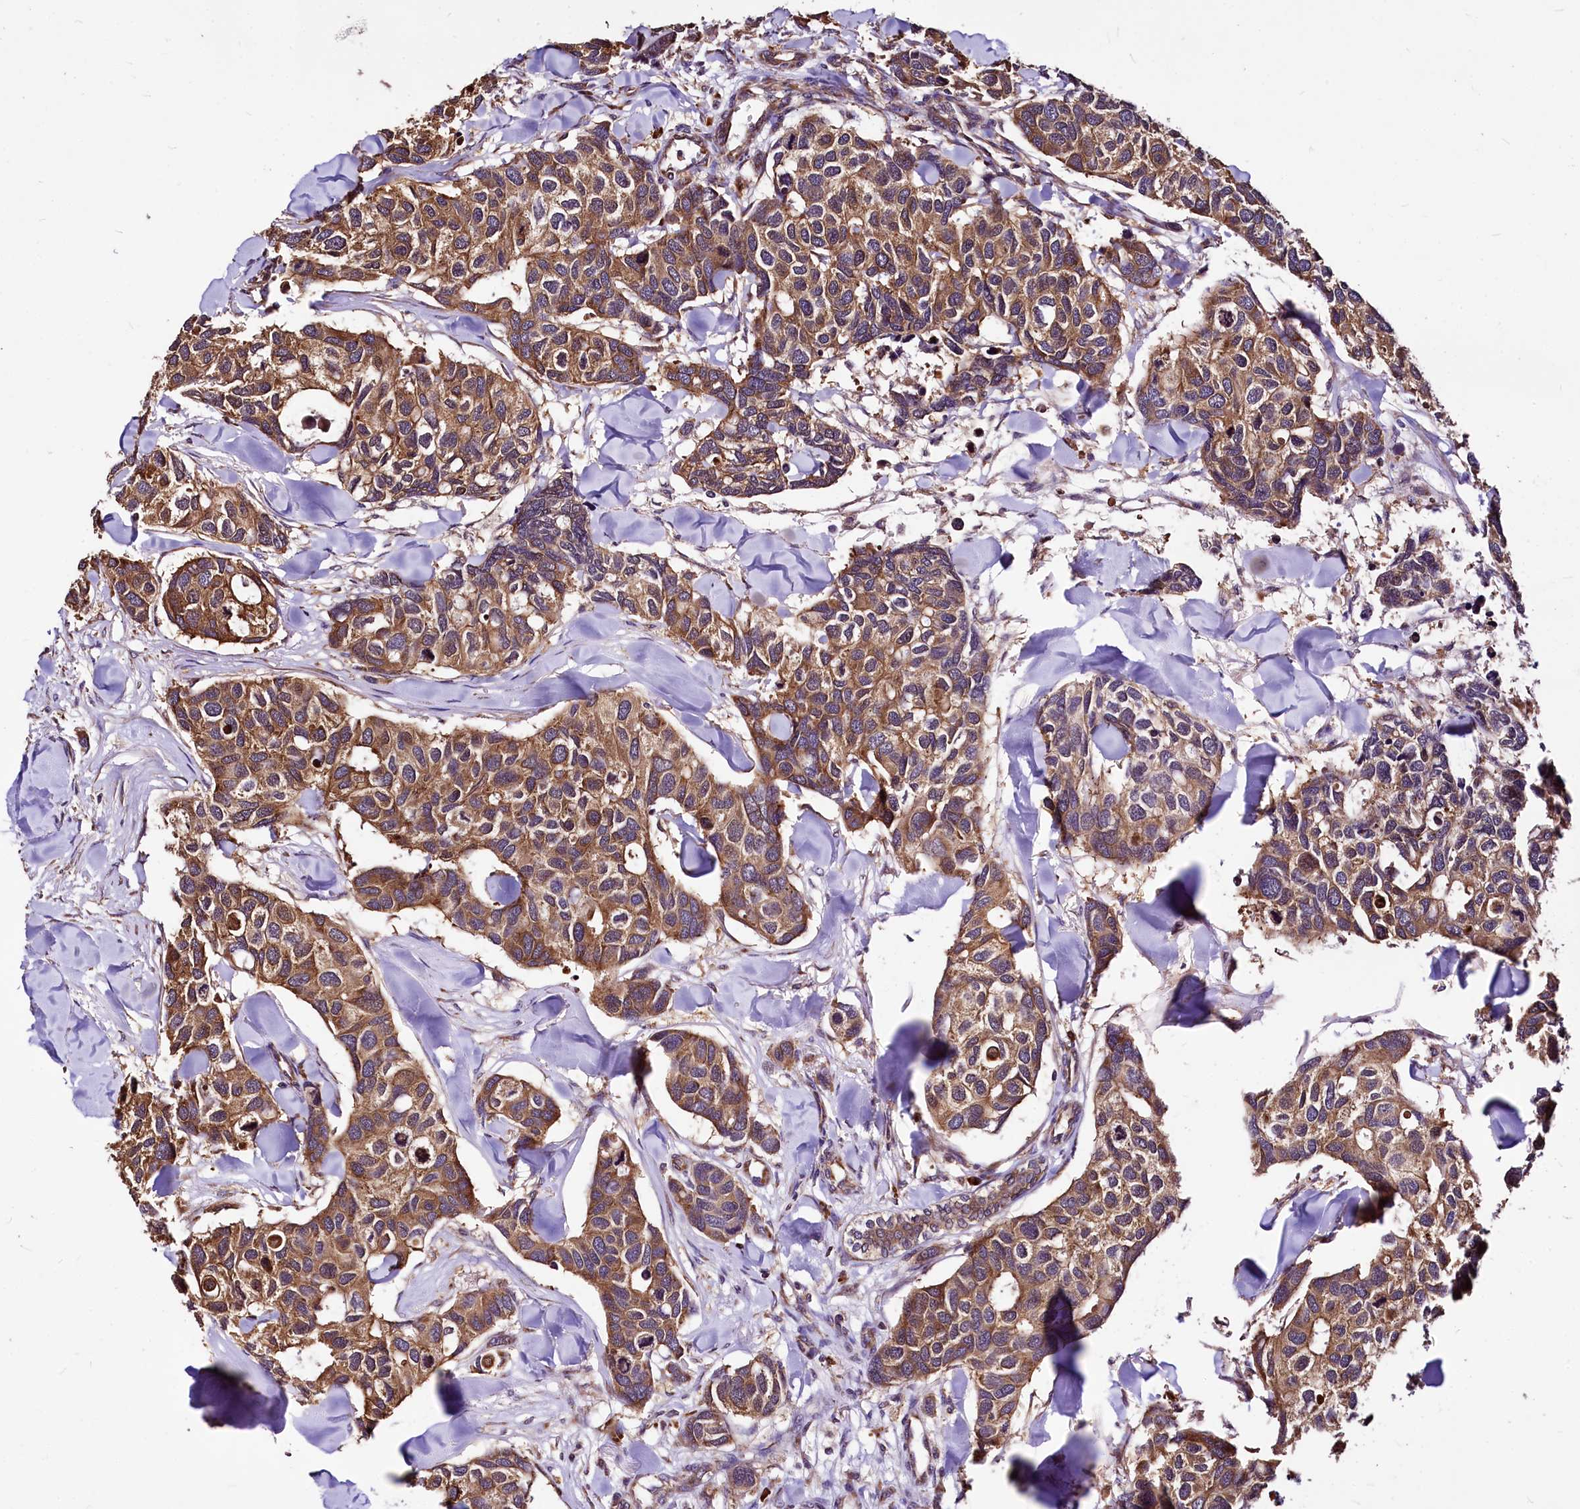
{"staining": {"intensity": "moderate", "quantity": ">75%", "location": "cytoplasmic/membranous"}, "tissue": "breast cancer", "cell_type": "Tumor cells", "image_type": "cancer", "snomed": [{"axis": "morphology", "description": "Duct carcinoma"}, {"axis": "topography", "description": "Breast"}], "caption": "High-power microscopy captured an immunohistochemistry photomicrograph of breast cancer (invasive ductal carcinoma), revealing moderate cytoplasmic/membranous expression in approximately >75% of tumor cells. (DAB (3,3'-diaminobenzidine) = brown stain, brightfield microscopy at high magnification).", "gene": "LRSAM1", "patient": {"sex": "female", "age": 83}}